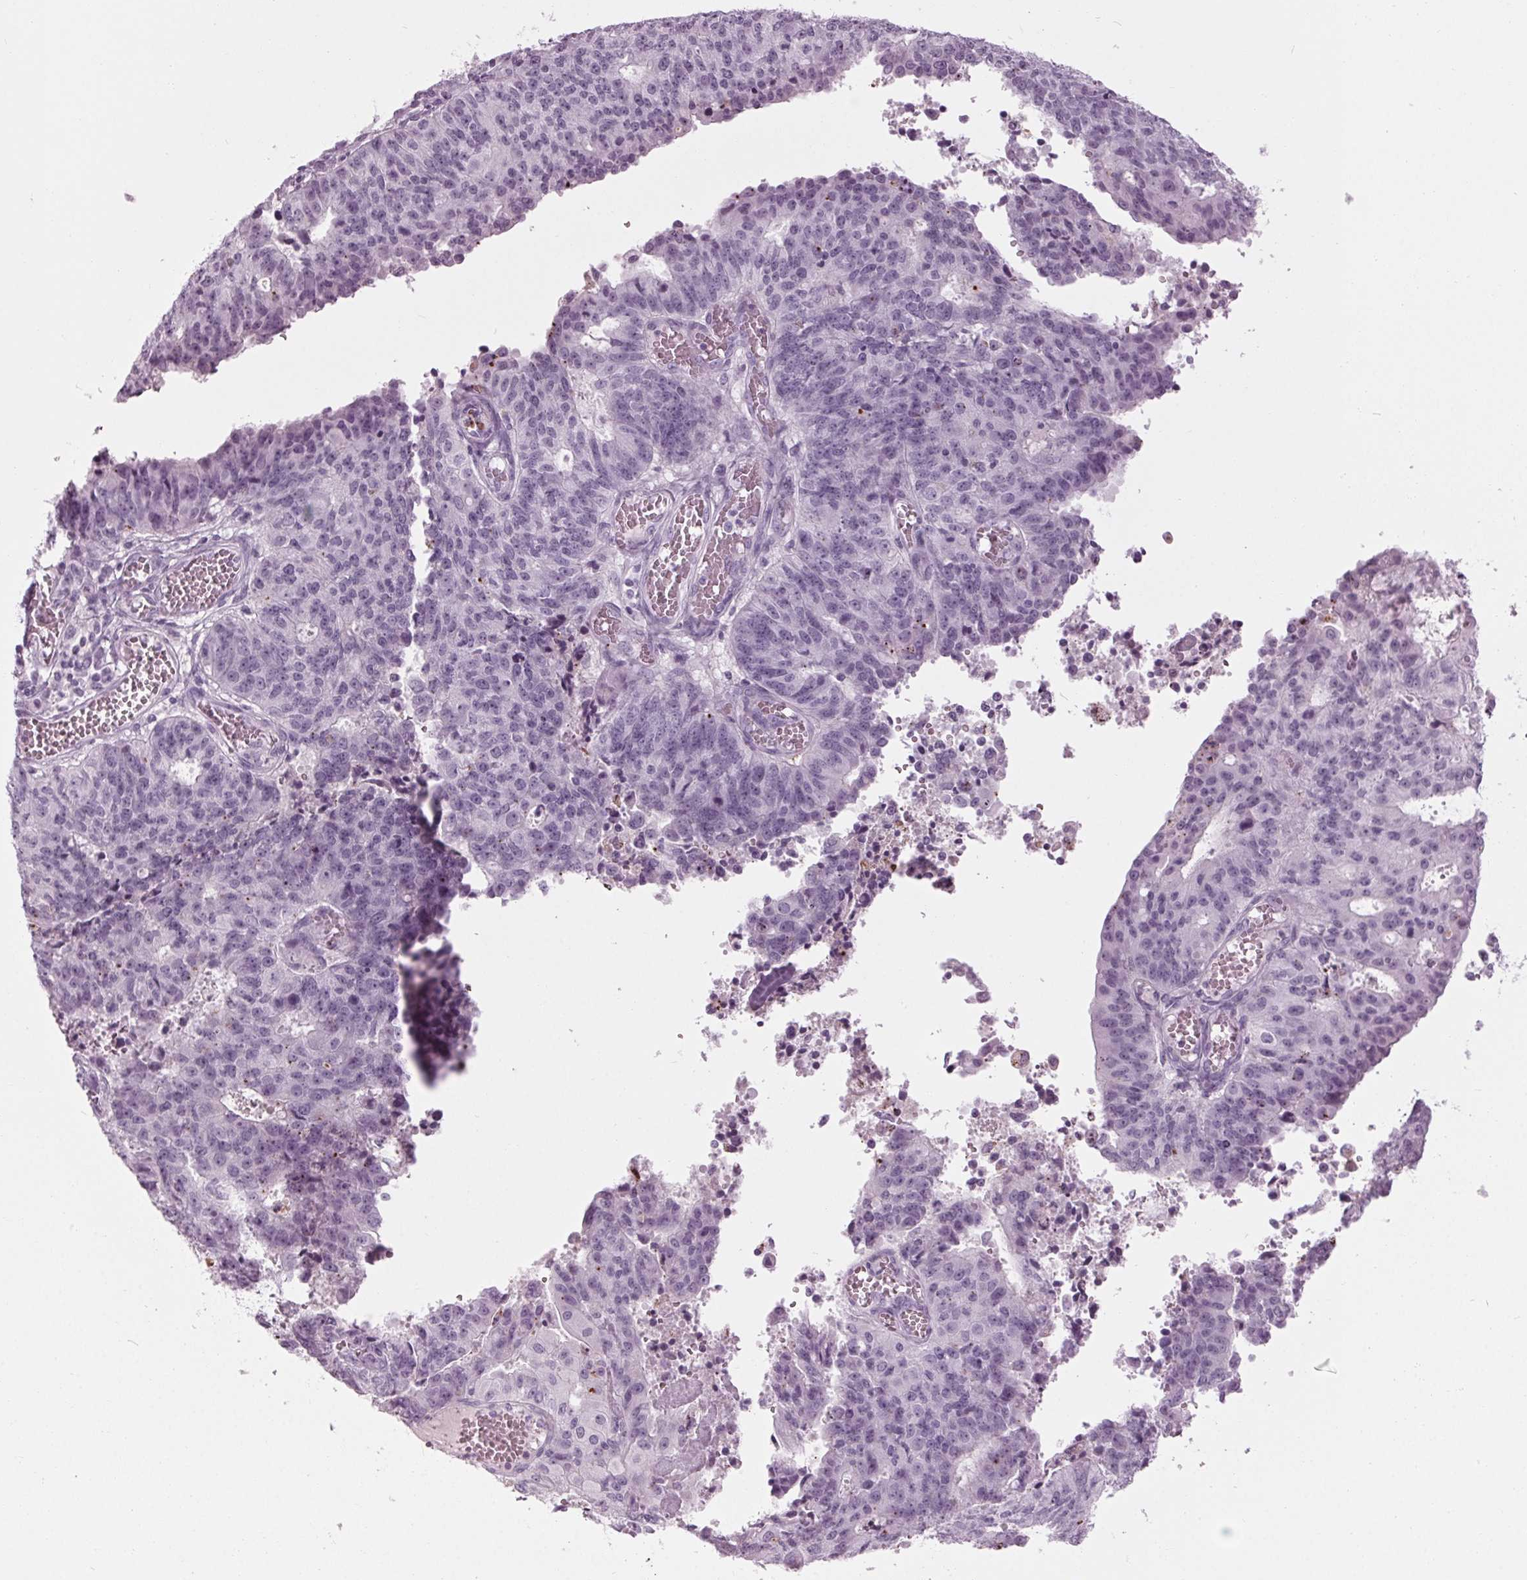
{"staining": {"intensity": "negative", "quantity": "none", "location": "none"}, "tissue": "endometrial cancer", "cell_type": "Tumor cells", "image_type": "cancer", "snomed": [{"axis": "morphology", "description": "Adenocarcinoma, NOS"}, {"axis": "topography", "description": "Endometrium"}], "caption": "Micrograph shows no significant protein expression in tumor cells of adenocarcinoma (endometrial).", "gene": "CYP3A43", "patient": {"sex": "female", "age": 82}}